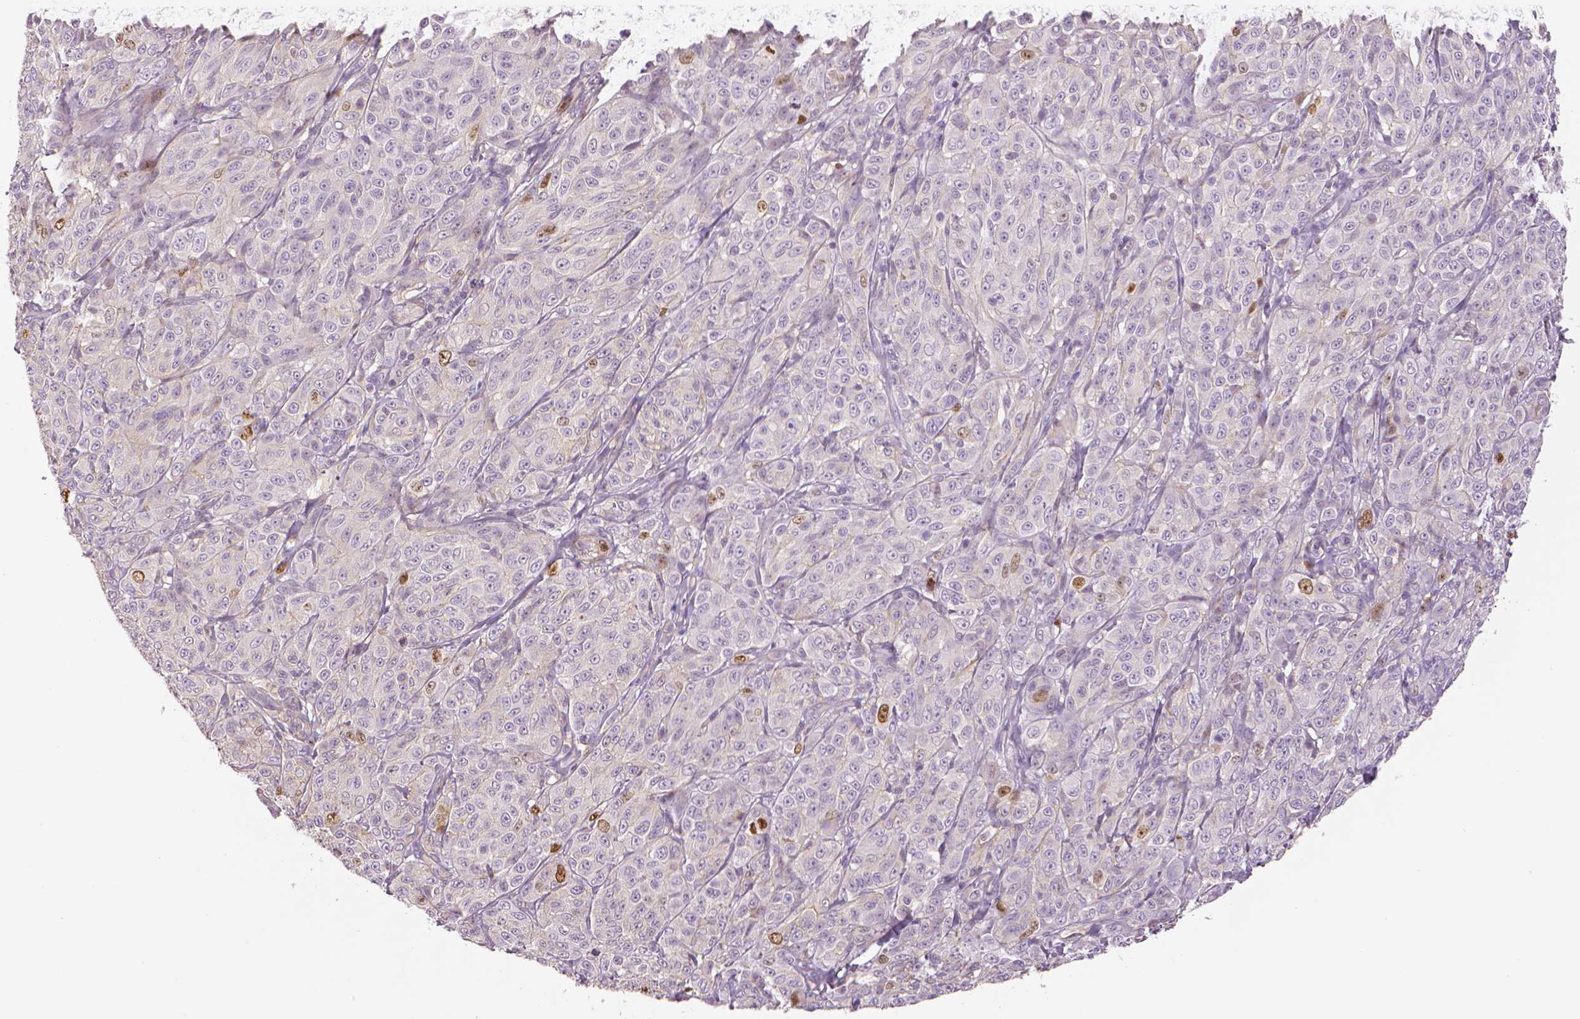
{"staining": {"intensity": "moderate", "quantity": "<25%", "location": "nuclear"}, "tissue": "melanoma", "cell_type": "Tumor cells", "image_type": "cancer", "snomed": [{"axis": "morphology", "description": "Malignant melanoma, NOS"}, {"axis": "topography", "description": "Skin"}], "caption": "Protein staining of malignant melanoma tissue demonstrates moderate nuclear positivity in about <25% of tumor cells.", "gene": "MKI67", "patient": {"sex": "male", "age": 89}}